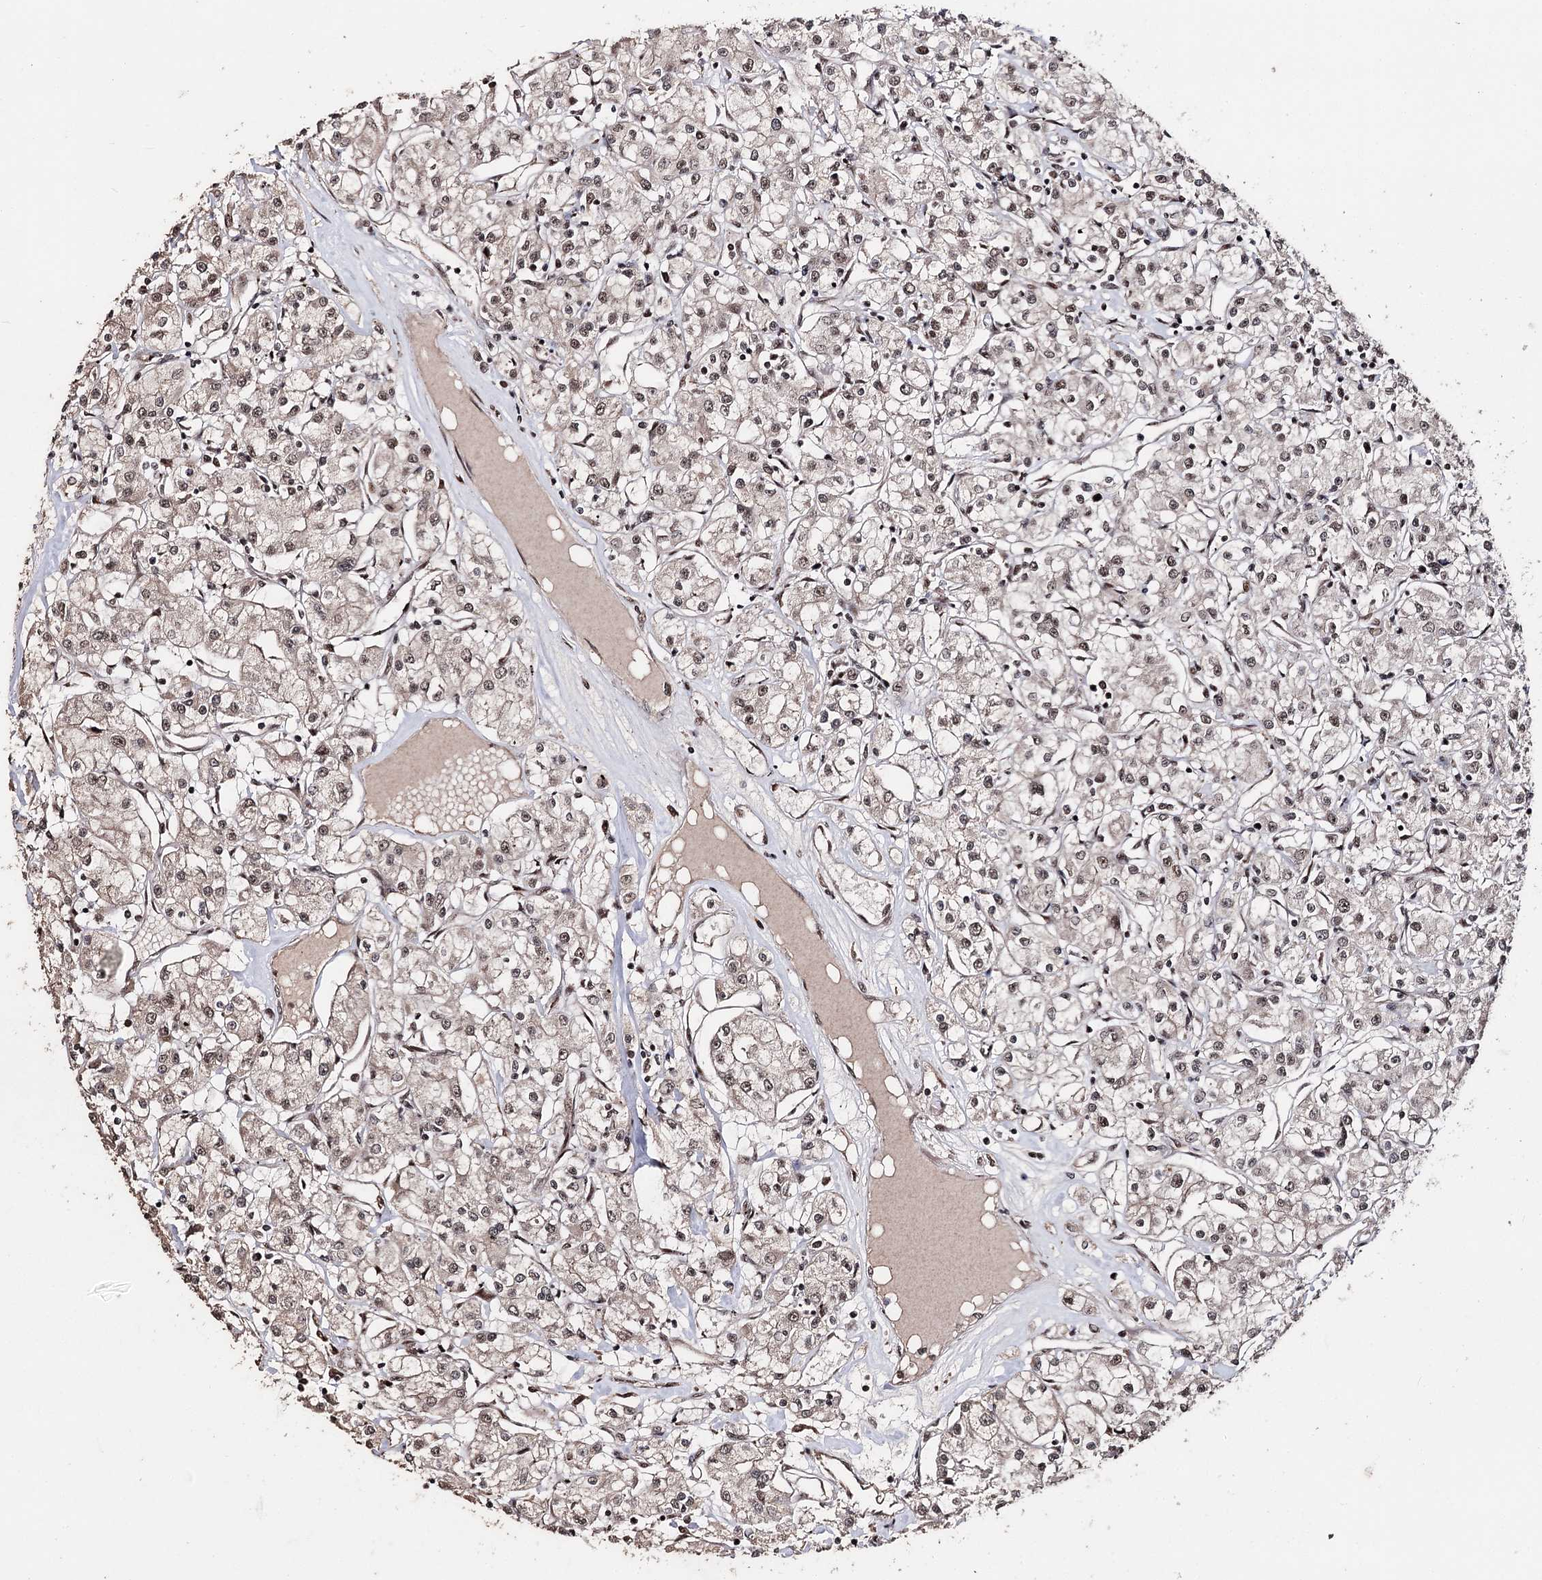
{"staining": {"intensity": "moderate", "quantity": ">75%", "location": "nuclear"}, "tissue": "renal cancer", "cell_type": "Tumor cells", "image_type": "cancer", "snomed": [{"axis": "morphology", "description": "Adenocarcinoma, NOS"}, {"axis": "topography", "description": "Kidney"}], "caption": "Immunohistochemistry staining of renal adenocarcinoma, which exhibits medium levels of moderate nuclear expression in approximately >75% of tumor cells indicating moderate nuclear protein staining. The staining was performed using DAB (brown) for protein detection and nuclei were counterstained in hematoxylin (blue).", "gene": "U2SURP", "patient": {"sex": "female", "age": 59}}